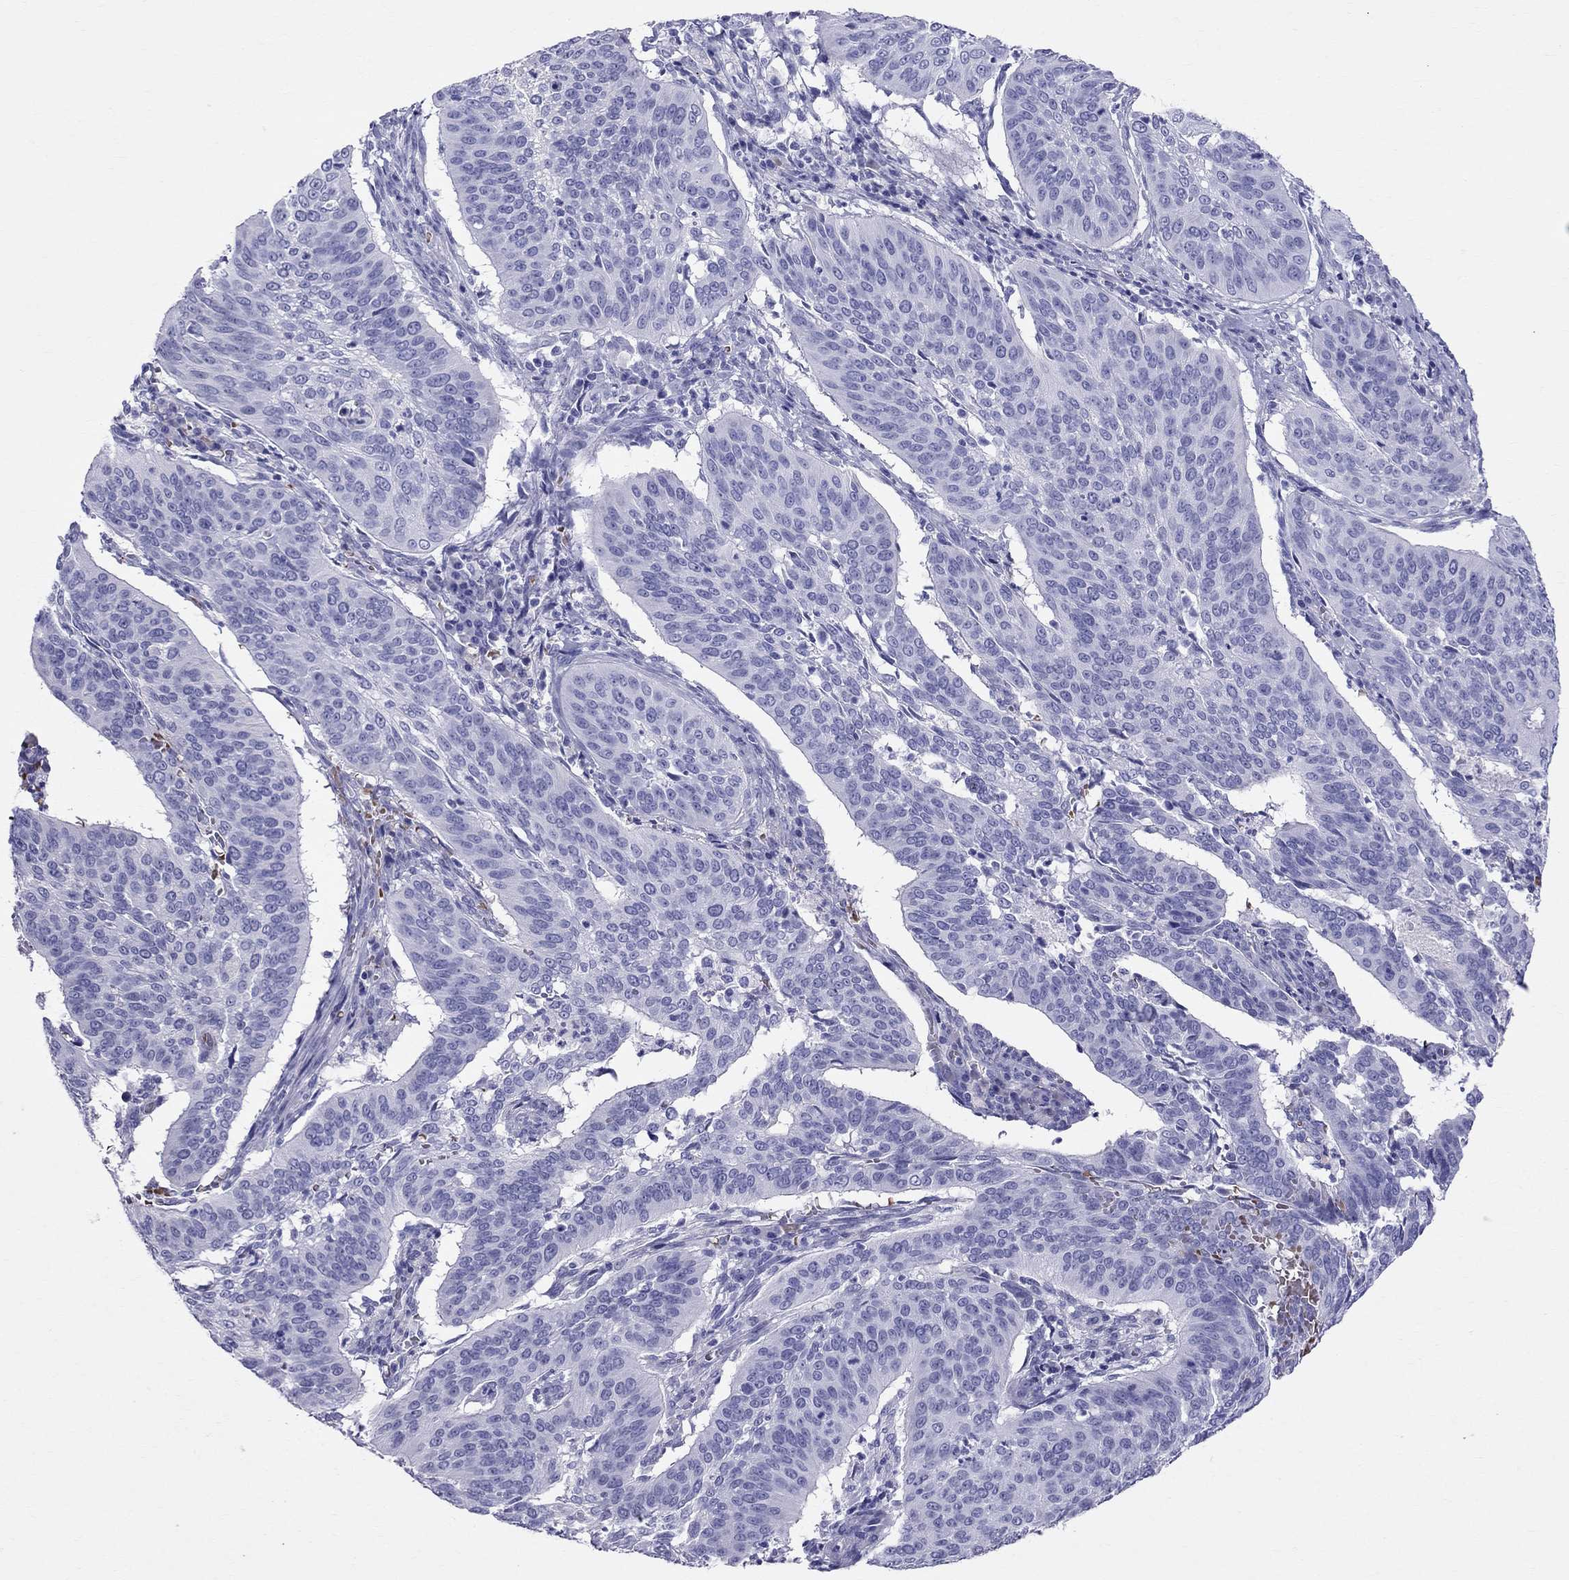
{"staining": {"intensity": "negative", "quantity": "none", "location": "none"}, "tissue": "cervical cancer", "cell_type": "Tumor cells", "image_type": "cancer", "snomed": [{"axis": "morphology", "description": "Normal tissue, NOS"}, {"axis": "morphology", "description": "Squamous cell carcinoma, NOS"}, {"axis": "topography", "description": "Cervix"}], "caption": "Cervical squamous cell carcinoma was stained to show a protein in brown. There is no significant expression in tumor cells.", "gene": "DNAAF6", "patient": {"sex": "female", "age": 39}}